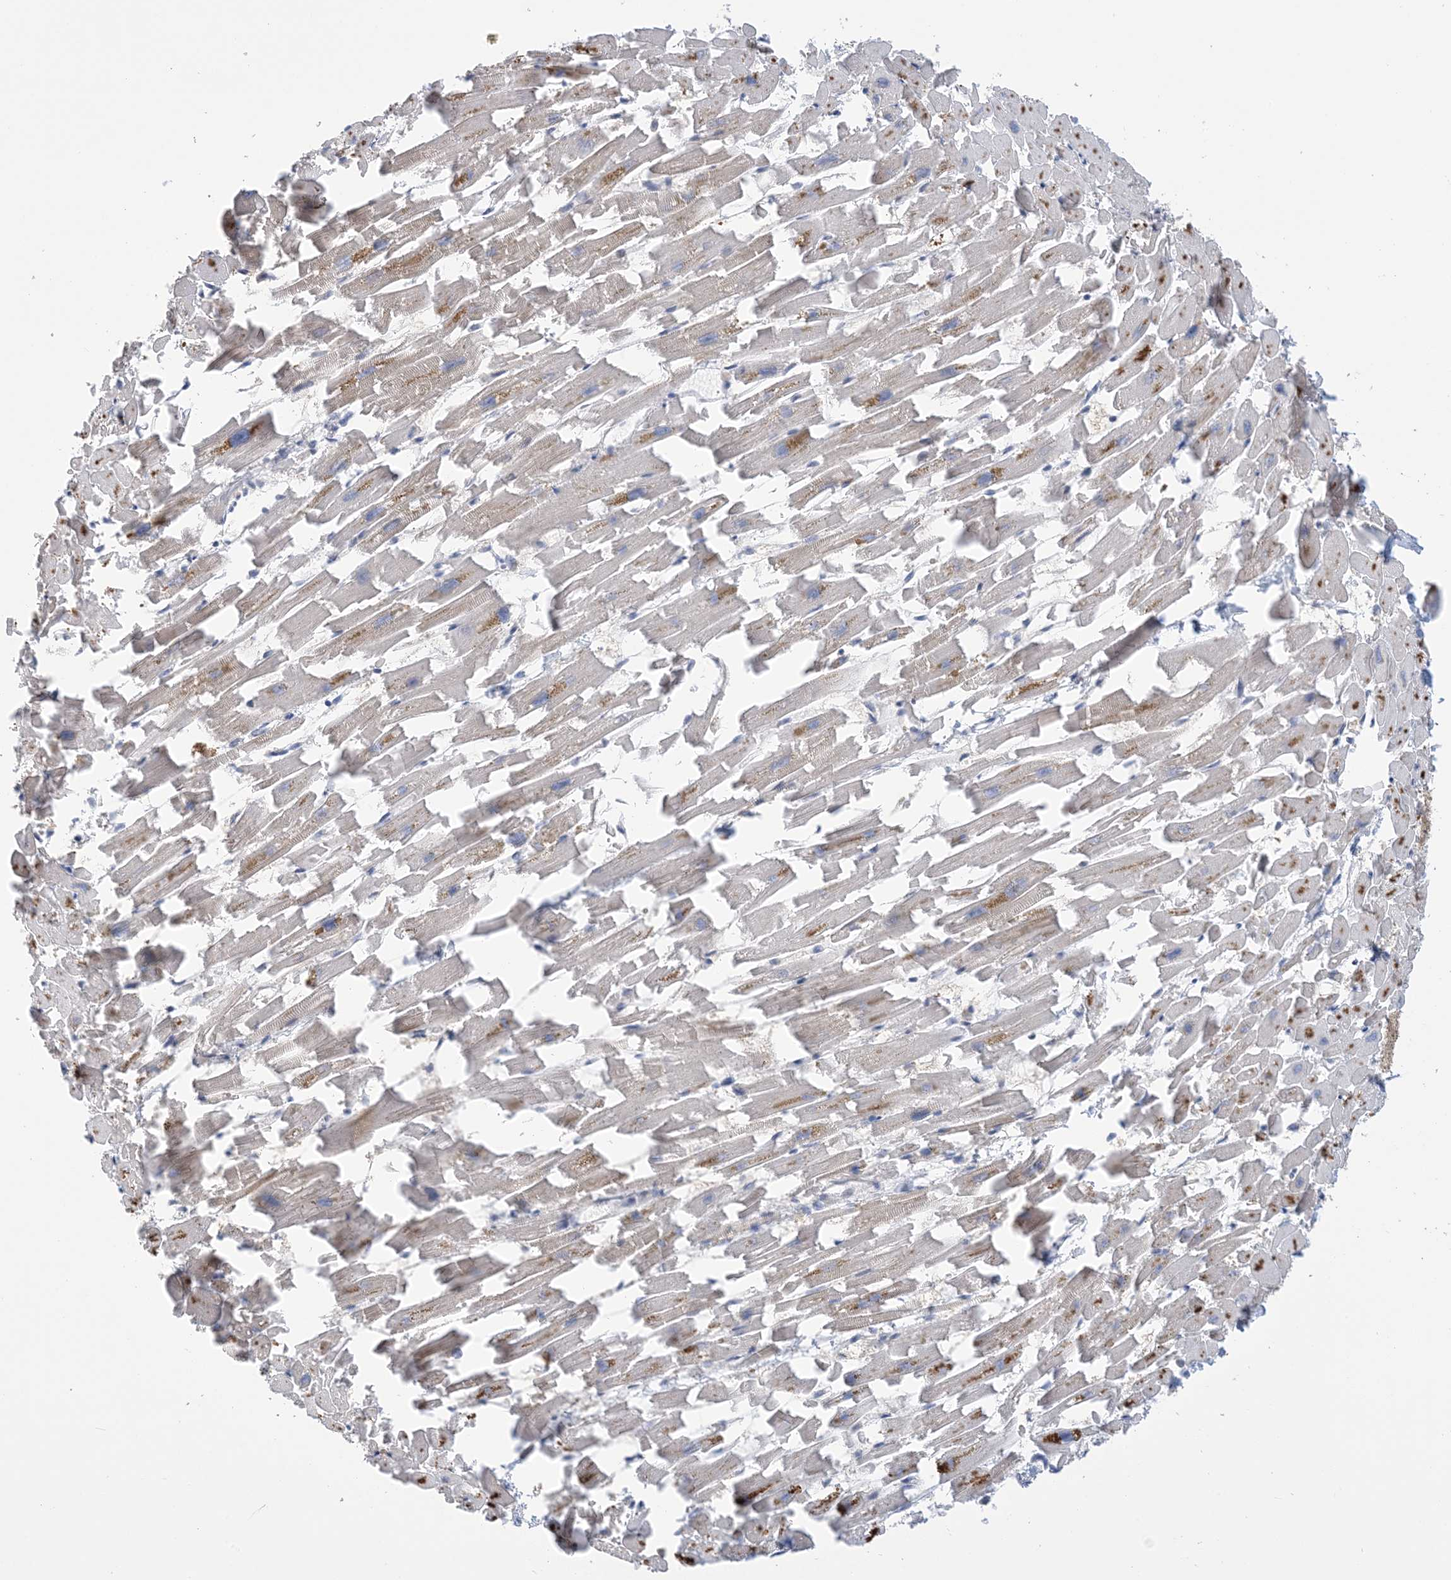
{"staining": {"intensity": "moderate", "quantity": "<25%", "location": "cytoplasmic/membranous"}, "tissue": "heart muscle", "cell_type": "Cardiomyocytes", "image_type": "normal", "snomed": [{"axis": "morphology", "description": "Normal tissue, NOS"}, {"axis": "topography", "description": "Heart"}], "caption": "Heart muscle stained for a protein shows moderate cytoplasmic/membranous positivity in cardiomyocytes. Nuclei are stained in blue.", "gene": "TTYH1", "patient": {"sex": "female", "age": 64}}